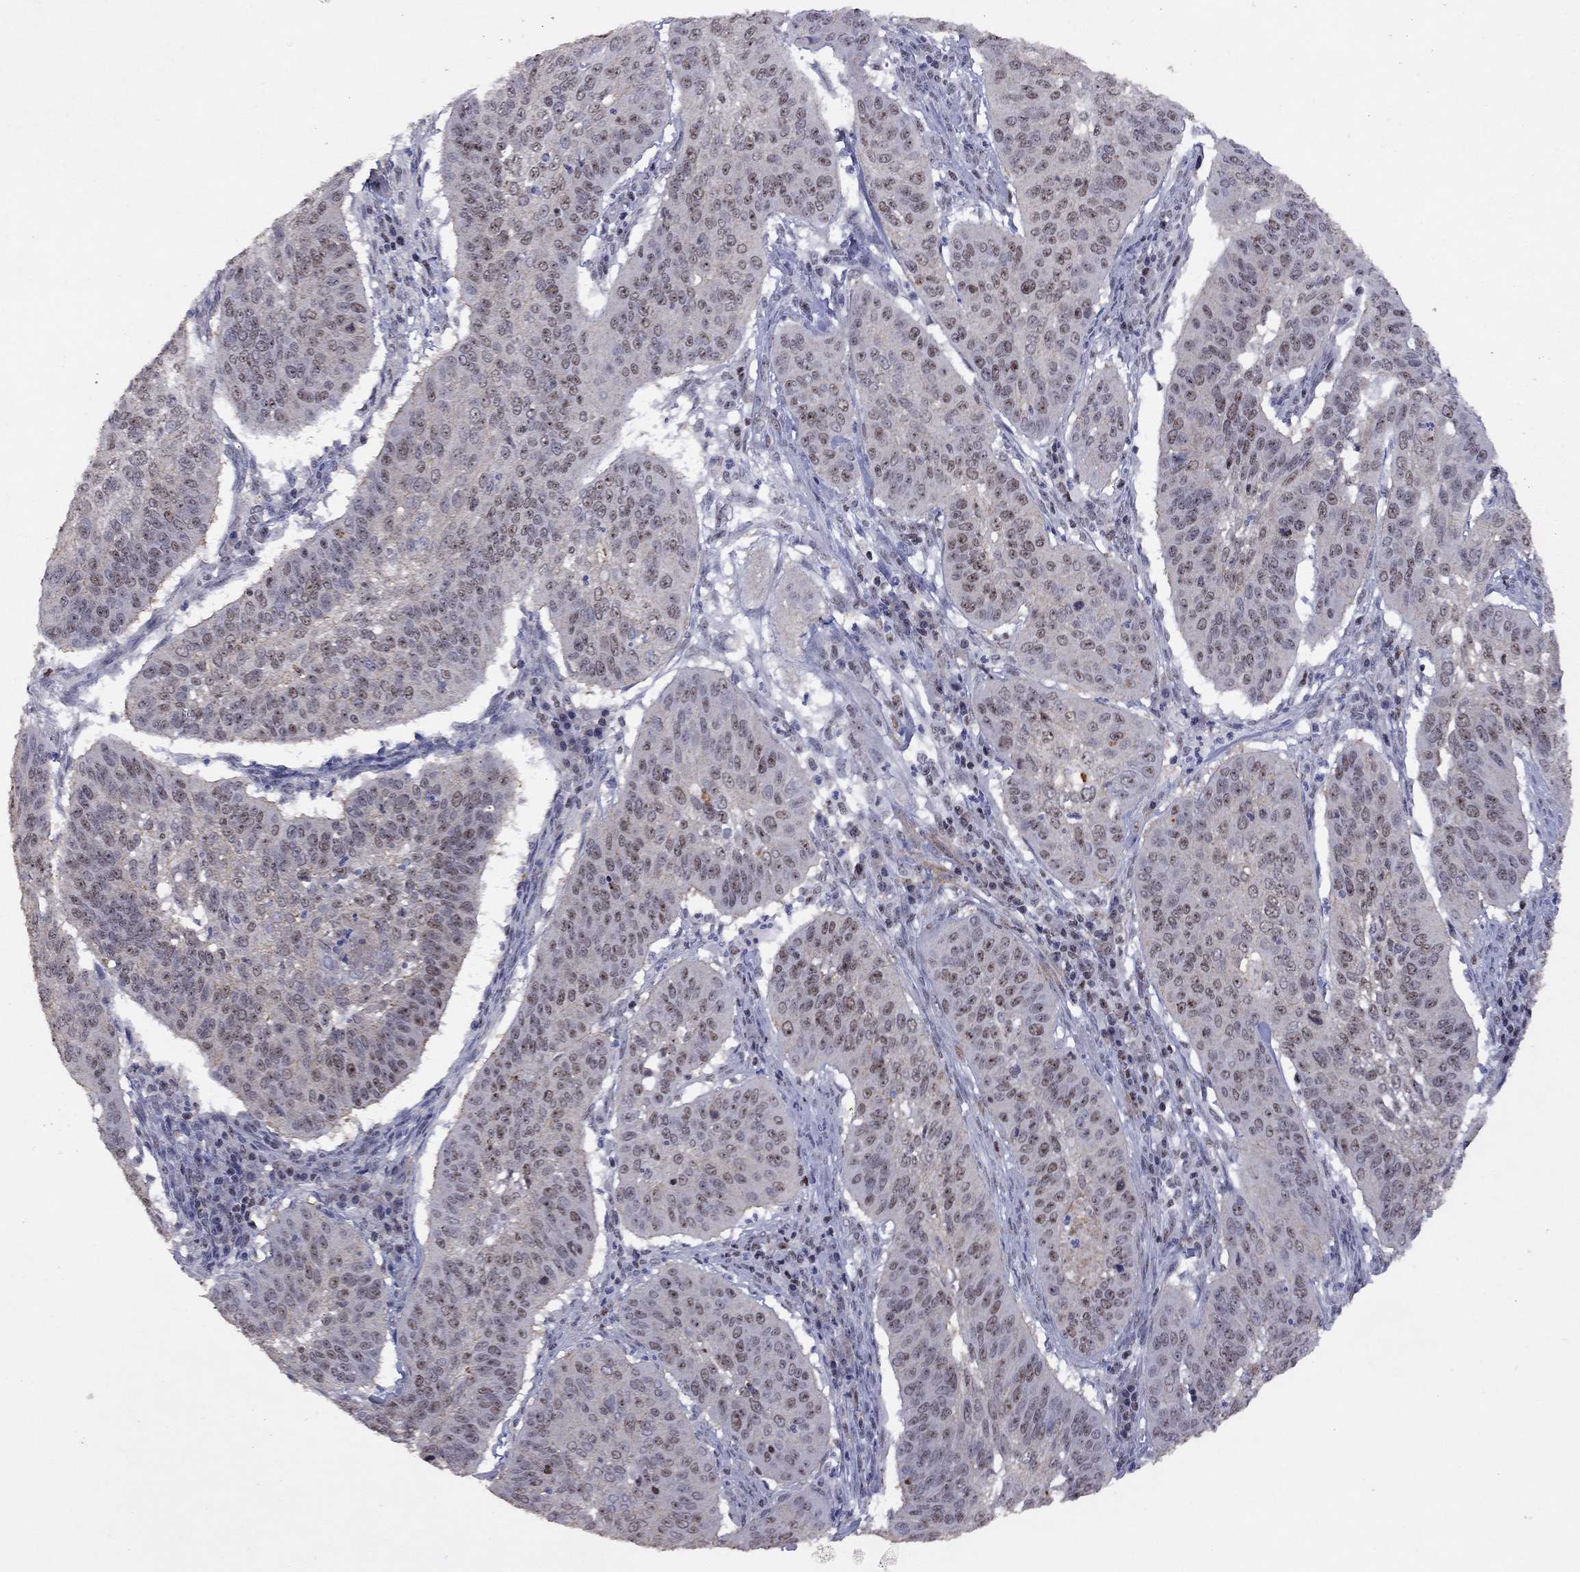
{"staining": {"intensity": "moderate", "quantity": "<25%", "location": "nuclear"}, "tissue": "cervical cancer", "cell_type": "Tumor cells", "image_type": "cancer", "snomed": [{"axis": "morphology", "description": "Normal tissue, NOS"}, {"axis": "morphology", "description": "Squamous cell carcinoma, NOS"}, {"axis": "topography", "description": "Cervix"}], "caption": "Cervical cancer (squamous cell carcinoma) stained for a protein (brown) shows moderate nuclear positive expression in about <25% of tumor cells.", "gene": "SPOUT1", "patient": {"sex": "female", "age": 39}}